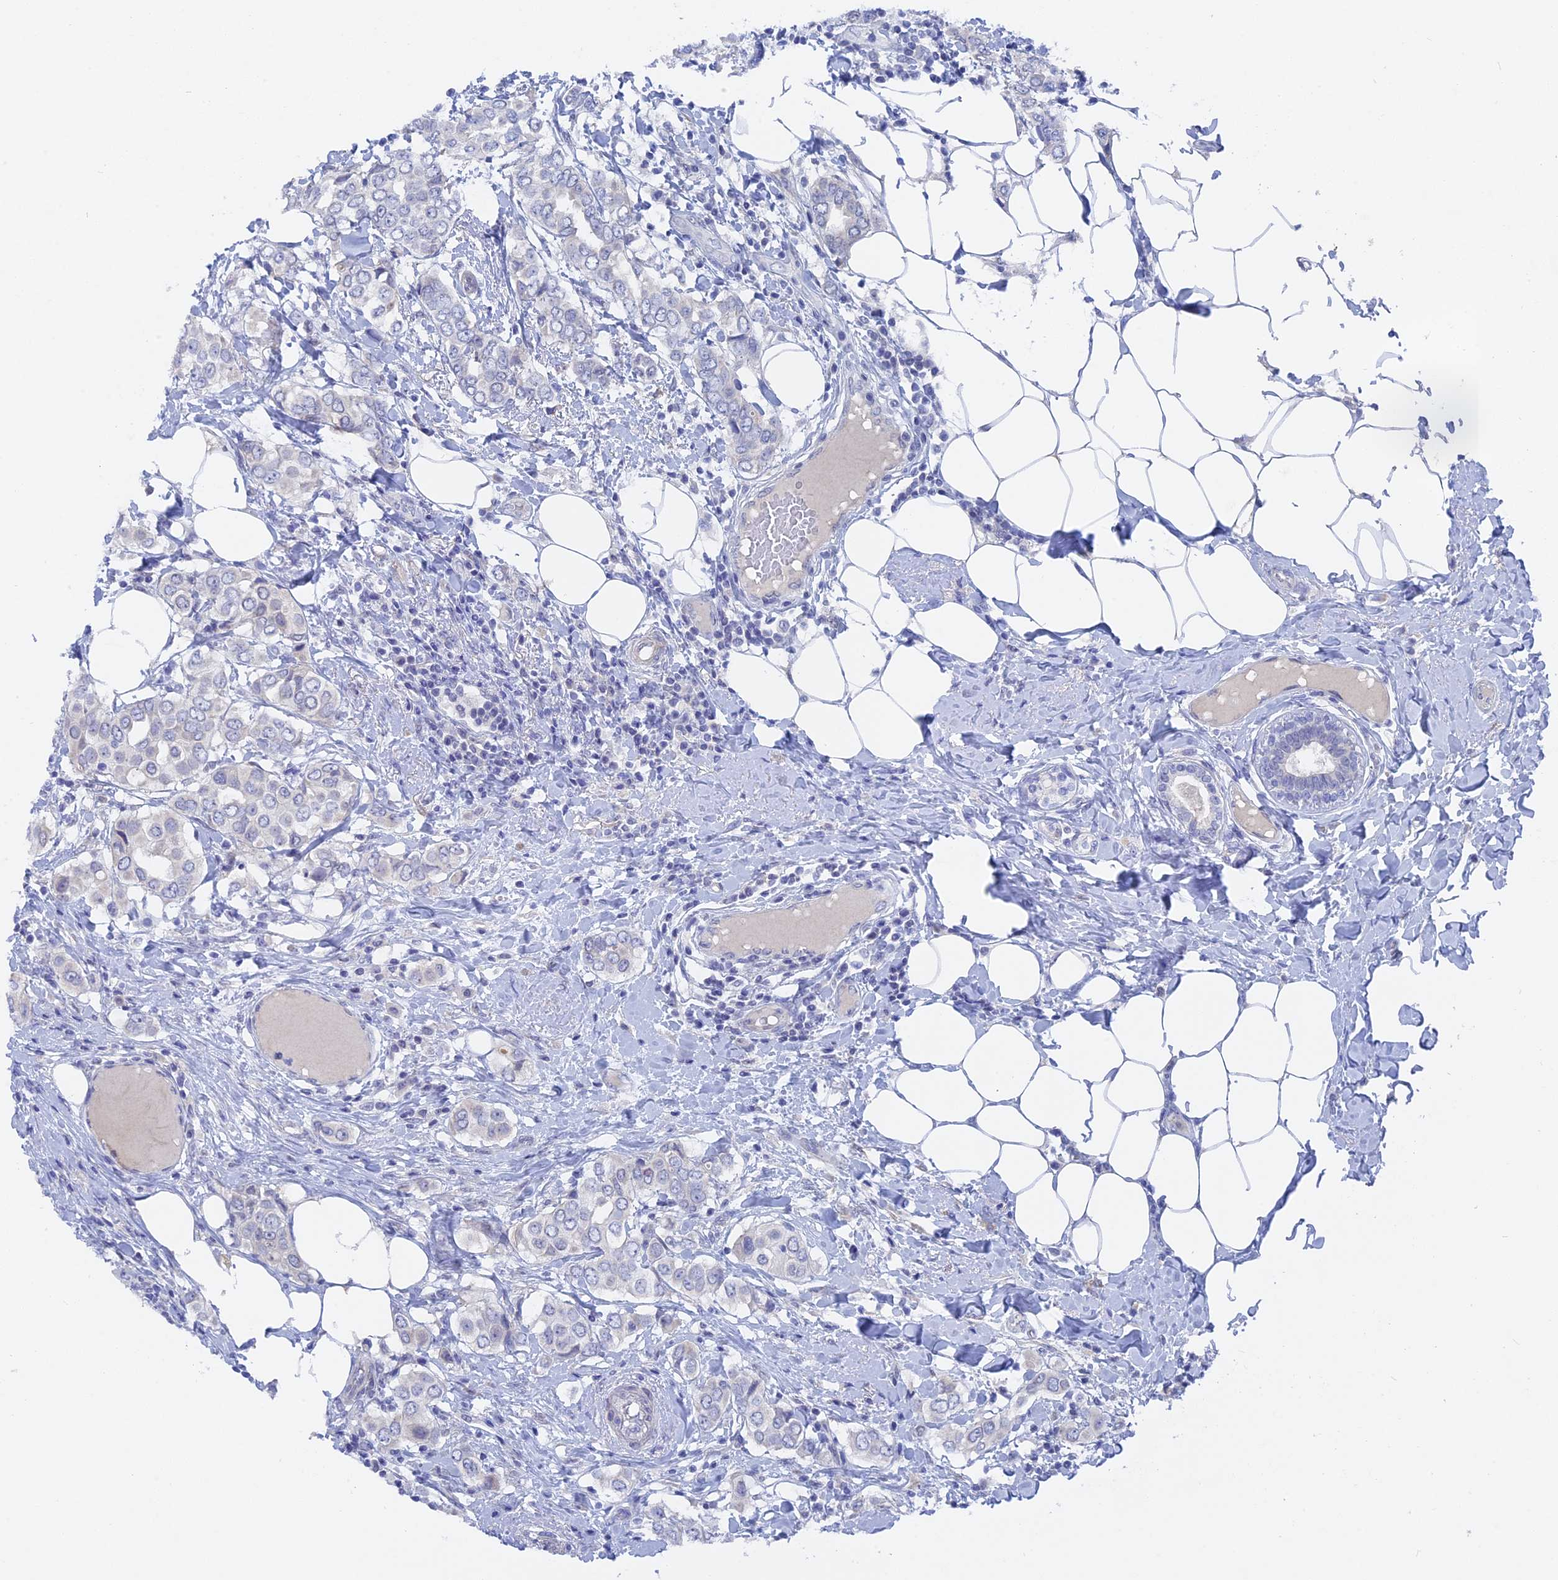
{"staining": {"intensity": "negative", "quantity": "none", "location": "none"}, "tissue": "breast cancer", "cell_type": "Tumor cells", "image_type": "cancer", "snomed": [{"axis": "morphology", "description": "Lobular carcinoma"}, {"axis": "topography", "description": "Breast"}], "caption": "Immunohistochemistry (IHC) of breast cancer reveals no expression in tumor cells.", "gene": "DACT3", "patient": {"sex": "female", "age": 51}}